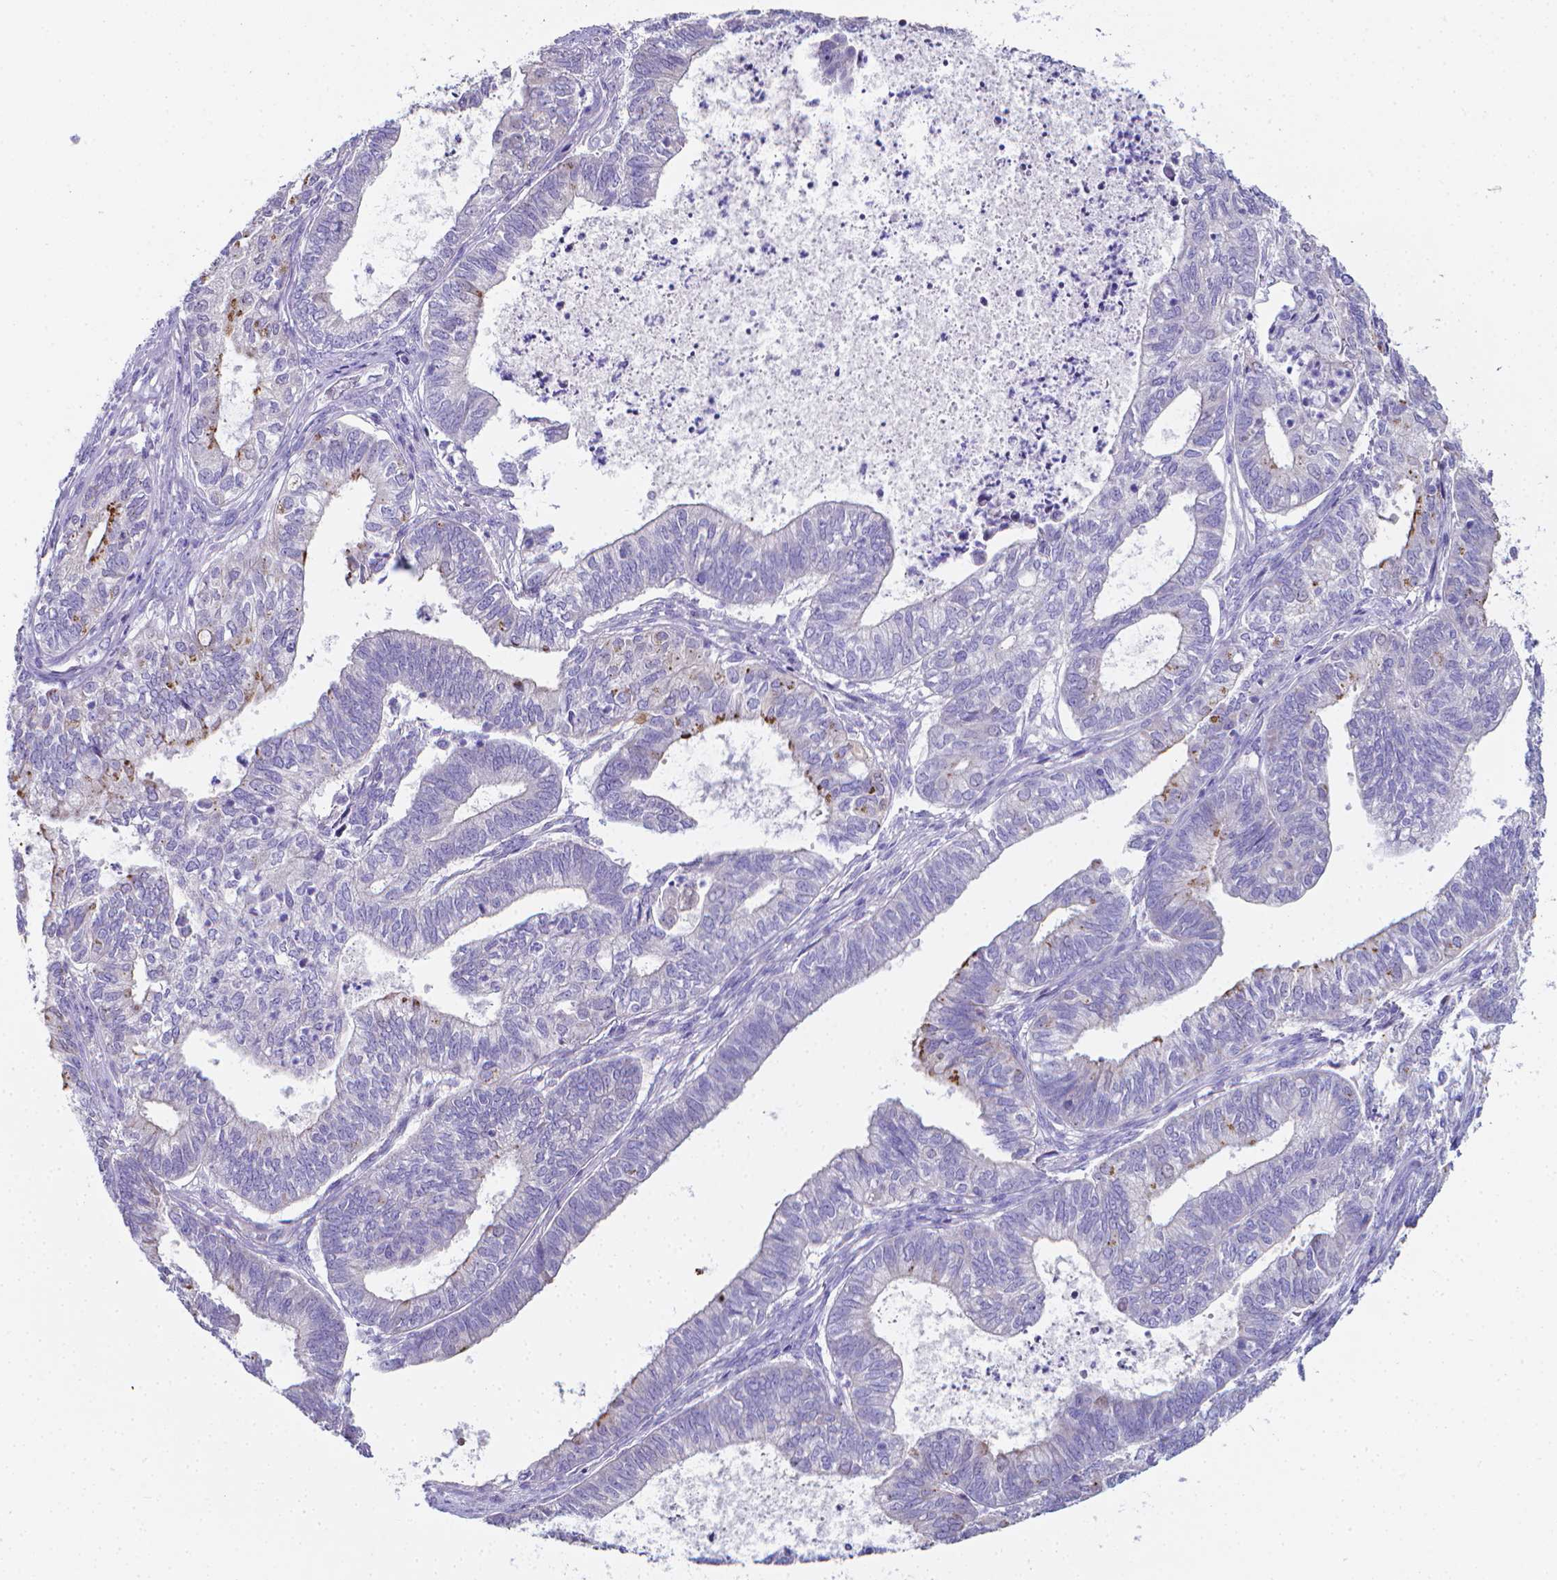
{"staining": {"intensity": "negative", "quantity": "none", "location": "none"}, "tissue": "ovarian cancer", "cell_type": "Tumor cells", "image_type": "cancer", "snomed": [{"axis": "morphology", "description": "Carcinoma, endometroid"}, {"axis": "topography", "description": "Ovary"}], "caption": "Tumor cells show no significant protein expression in ovarian endometroid carcinoma. Brightfield microscopy of immunohistochemistry stained with DAB (brown) and hematoxylin (blue), captured at high magnification.", "gene": "LRRC73", "patient": {"sex": "female", "age": 64}}